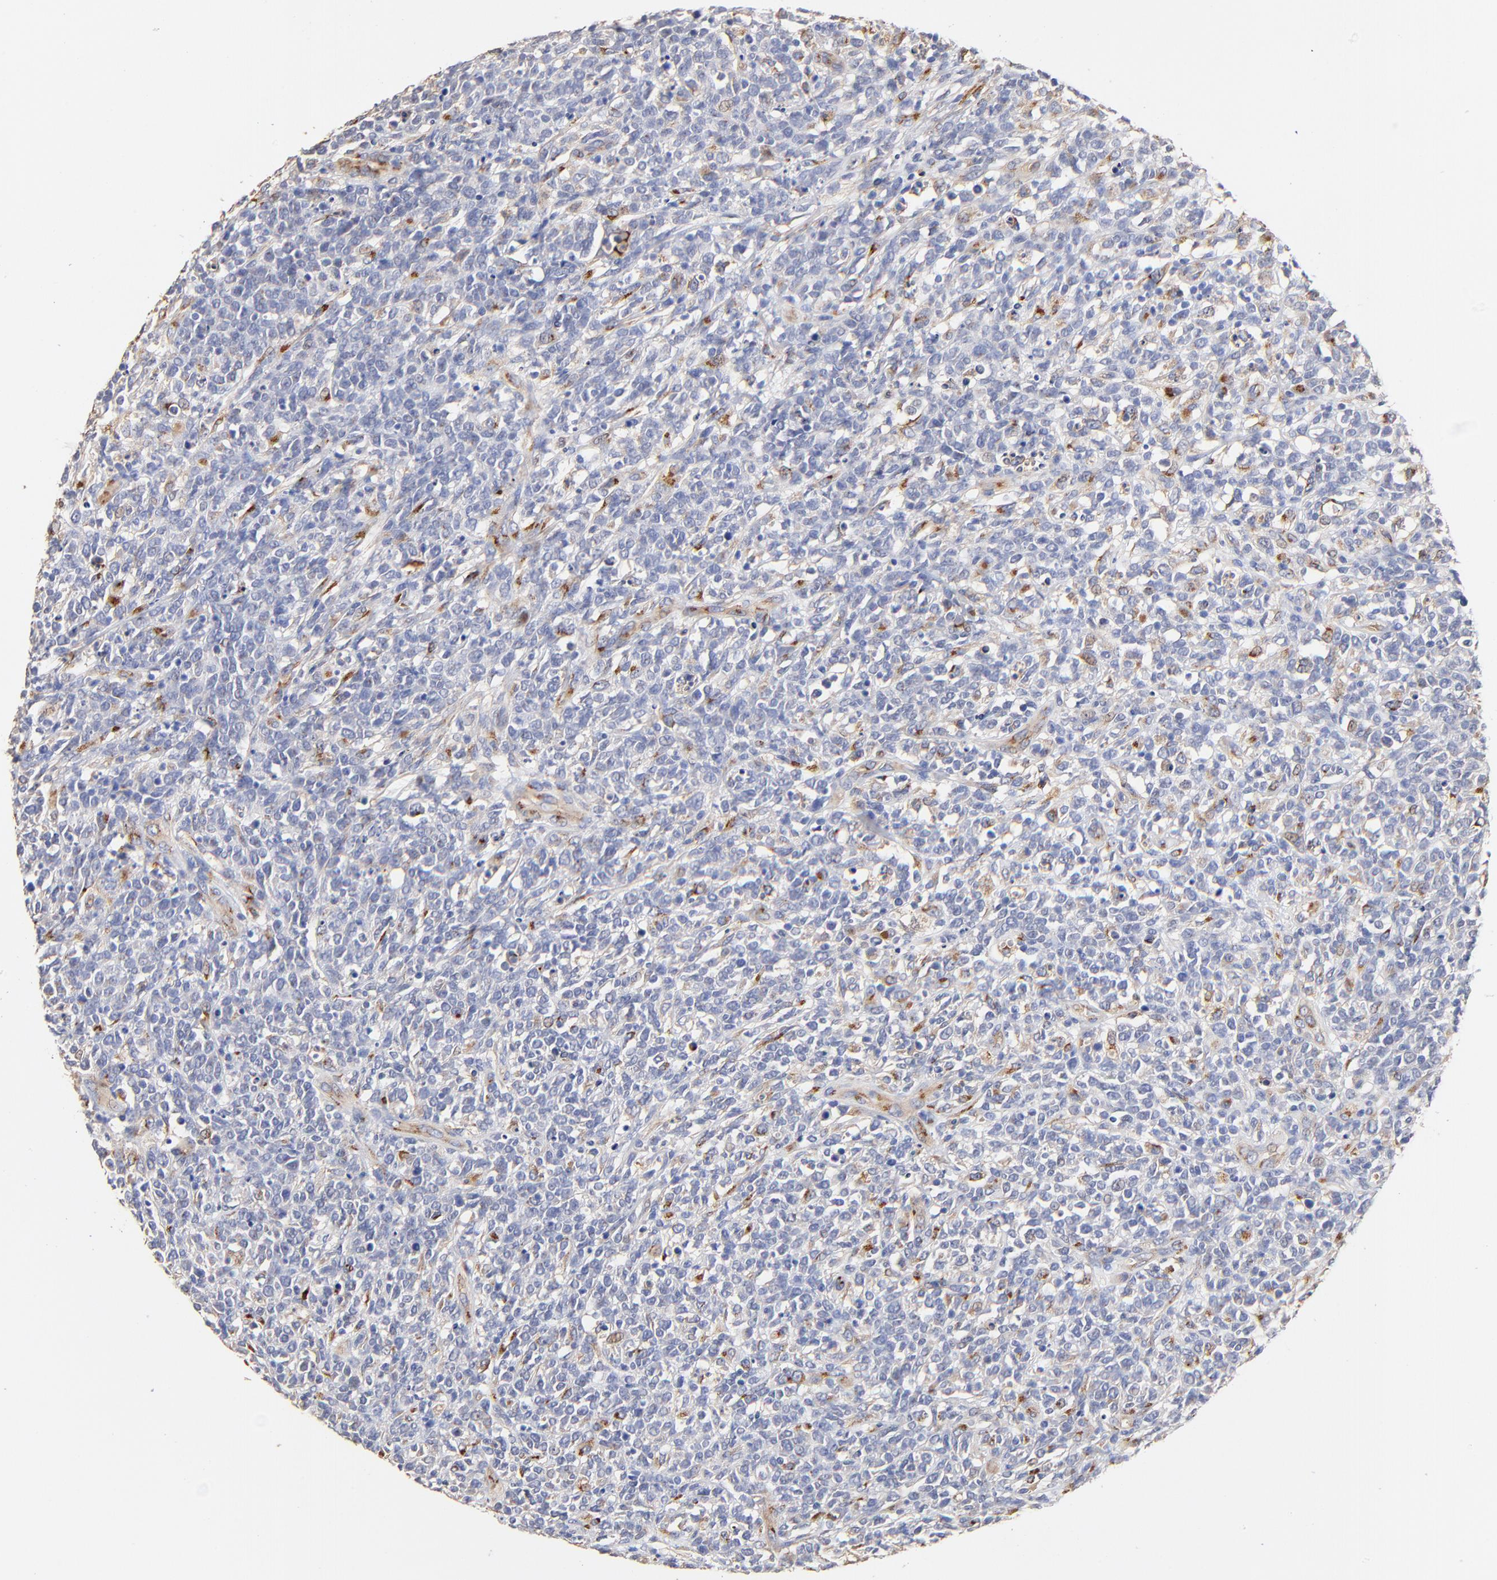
{"staining": {"intensity": "negative", "quantity": "none", "location": "none"}, "tissue": "lymphoma", "cell_type": "Tumor cells", "image_type": "cancer", "snomed": [{"axis": "morphology", "description": "Malignant lymphoma, non-Hodgkin's type, High grade"}, {"axis": "topography", "description": "Lymph node"}], "caption": "DAB (3,3'-diaminobenzidine) immunohistochemical staining of malignant lymphoma, non-Hodgkin's type (high-grade) shows no significant positivity in tumor cells.", "gene": "FMNL3", "patient": {"sex": "female", "age": 73}}